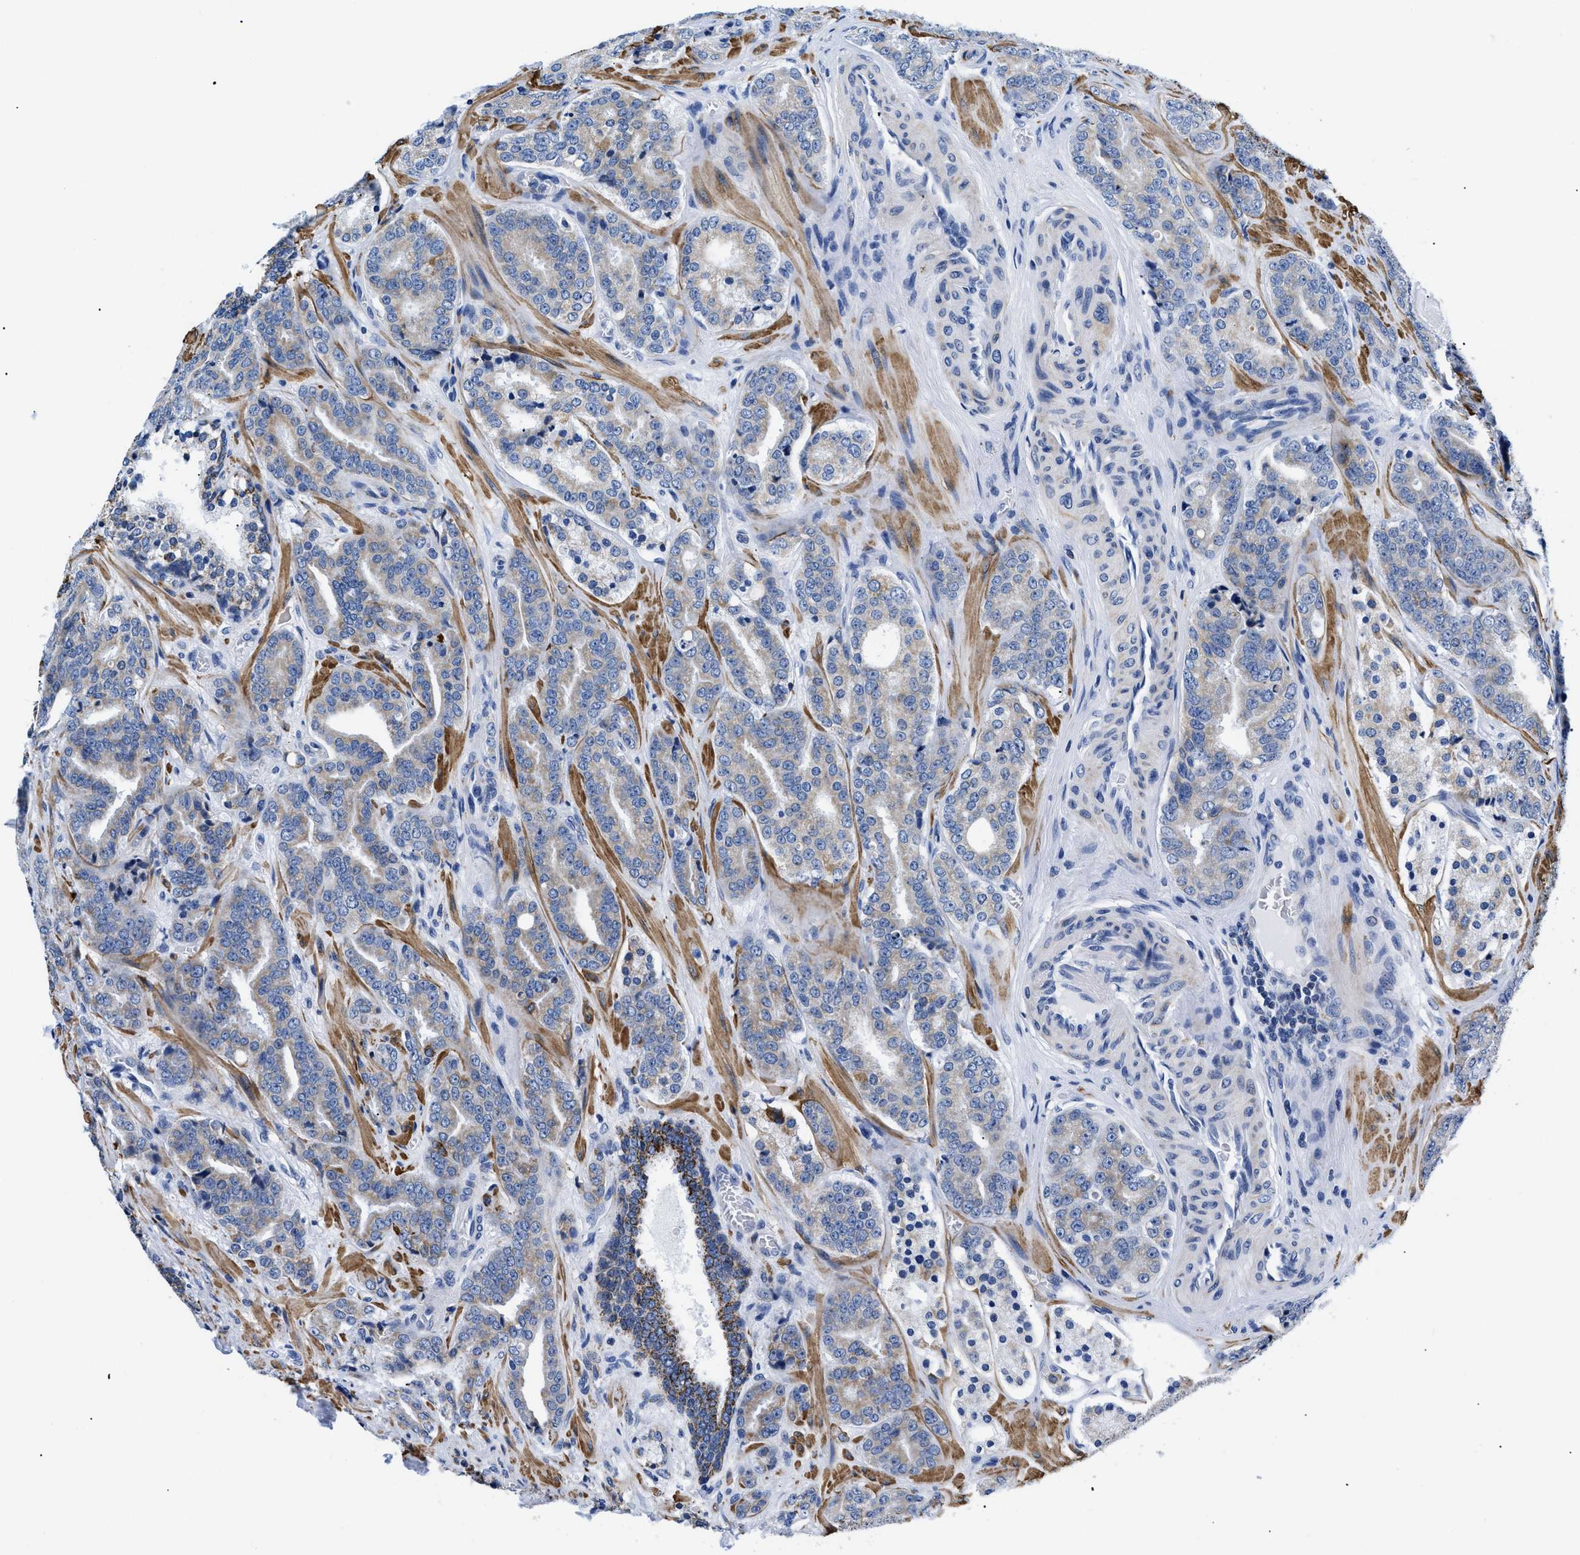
{"staining": {"intensity": "weak", "quantity": "<25%", "location": "cytoplasmic/membranous"}, "tissue": "prostate cancer", "cell_type": "Tumor cells", "image_type": "cancer", "snomed": [{"axis": "morphology", "description": "Adenocarcinoma, High grade"}, {"axis": "topography", "description": "Prostate"}], "caption": "Immunohistochemical staining of prostate high-grade adenocarcinoma exhibits no significant staining in tumor cells.", "gene": "GPR149", "patient": {"sex": "male", "age": 60}}